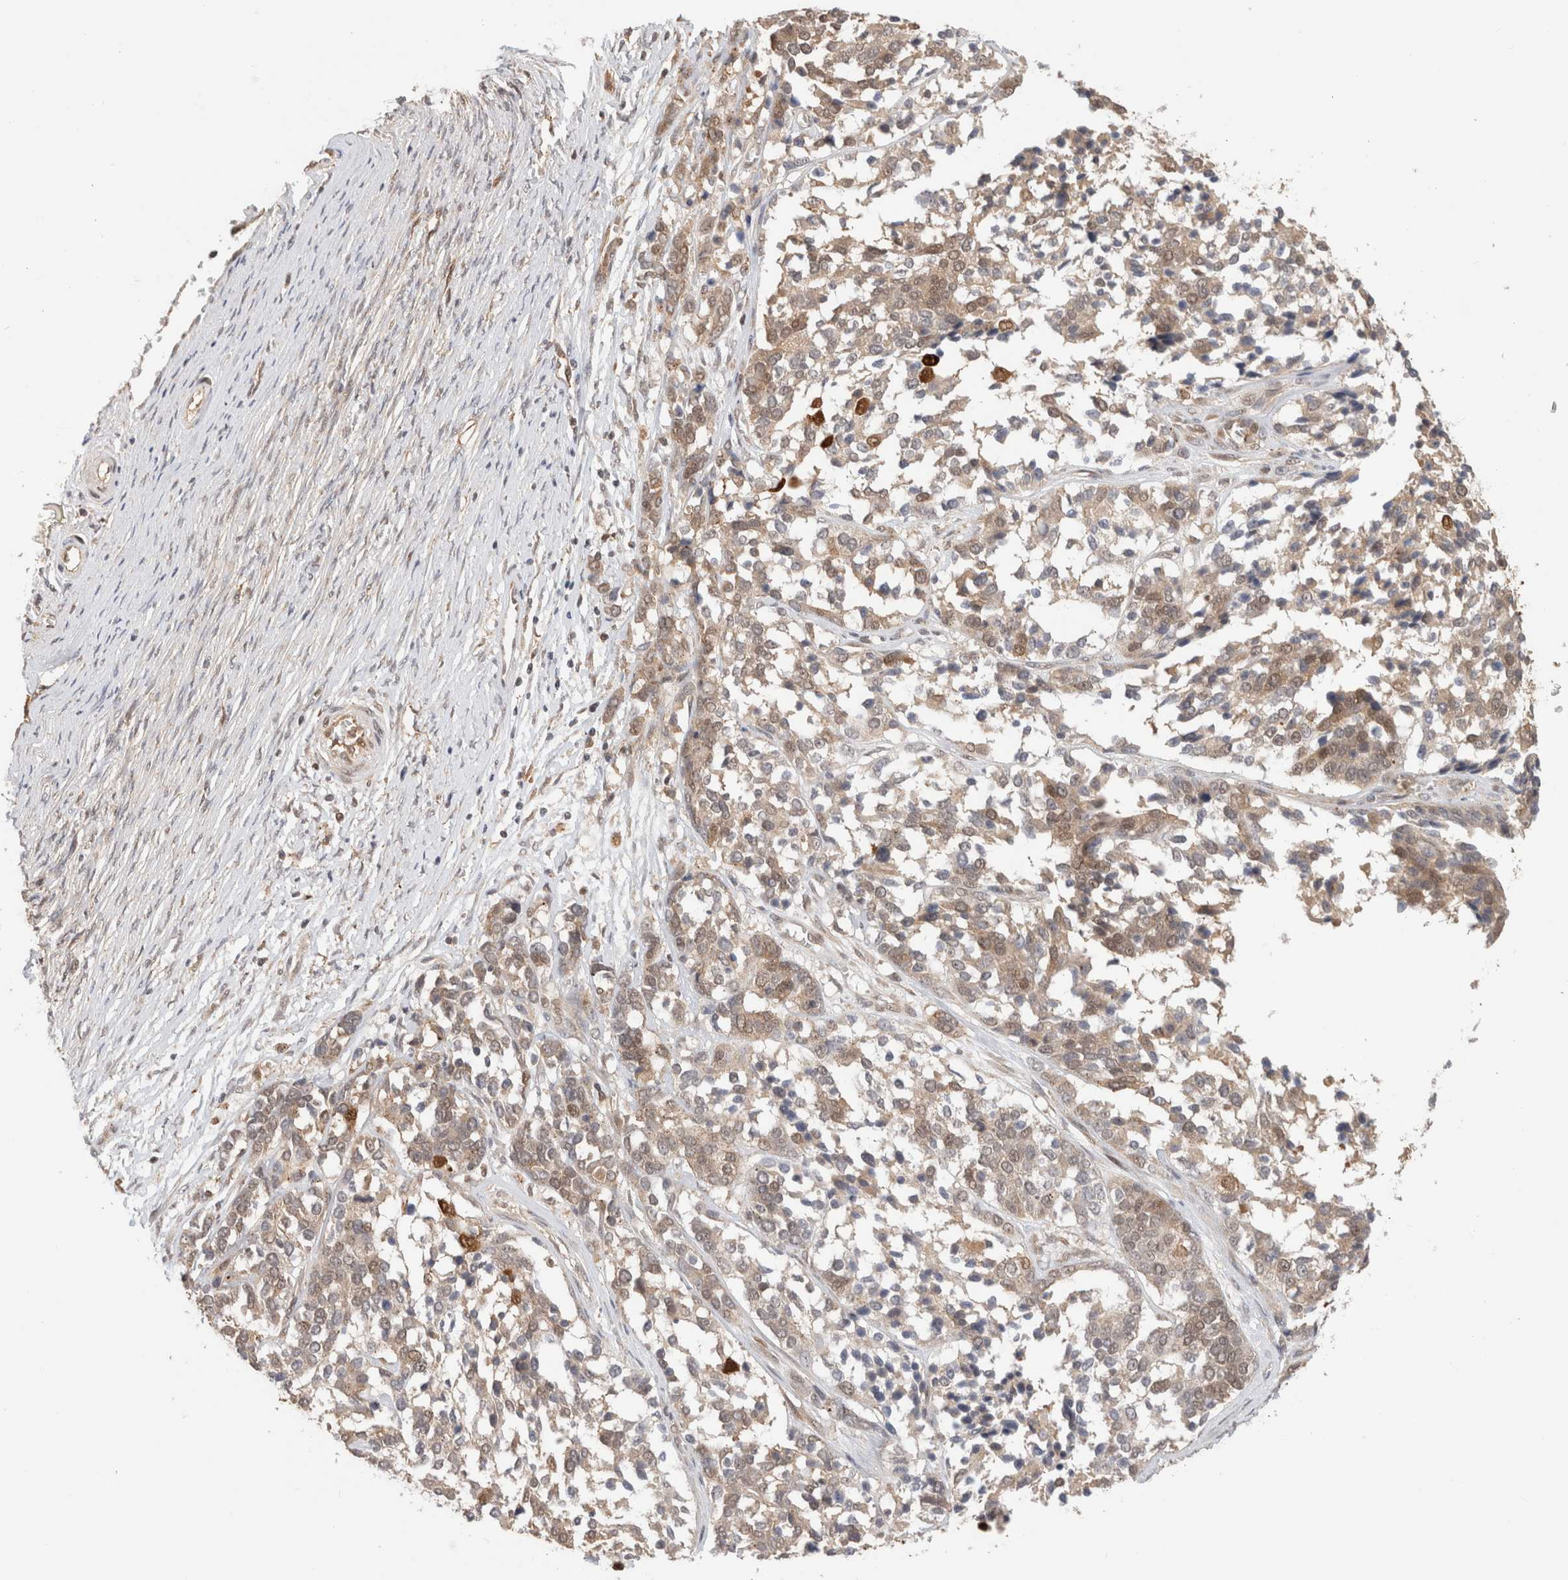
{"staining": {"intensity": "weak", "quantity": "25%-75%", "location": "cytoplasmic/membranous,nuclear"}, "tissue": "ovarian cancer", "cell_type": "Tumor cells", "image_type": "cancer", "snomed": [{"axis": "morphology", "description": "Cystadenocarcinoma, serous, NOS"}, {"axis": "topography", "description": "Ovary"}], "caption": "Immunohistochemistry (DAB) staining of ovarian serous cystadenocarcinoma demonstrates weak cytoplasmic/membranous and nuclear protein staining in approximately 25%-75% of tumor cells.", "gene": "OTUD6B", "patient": {"sex": "female", "age": 44}}